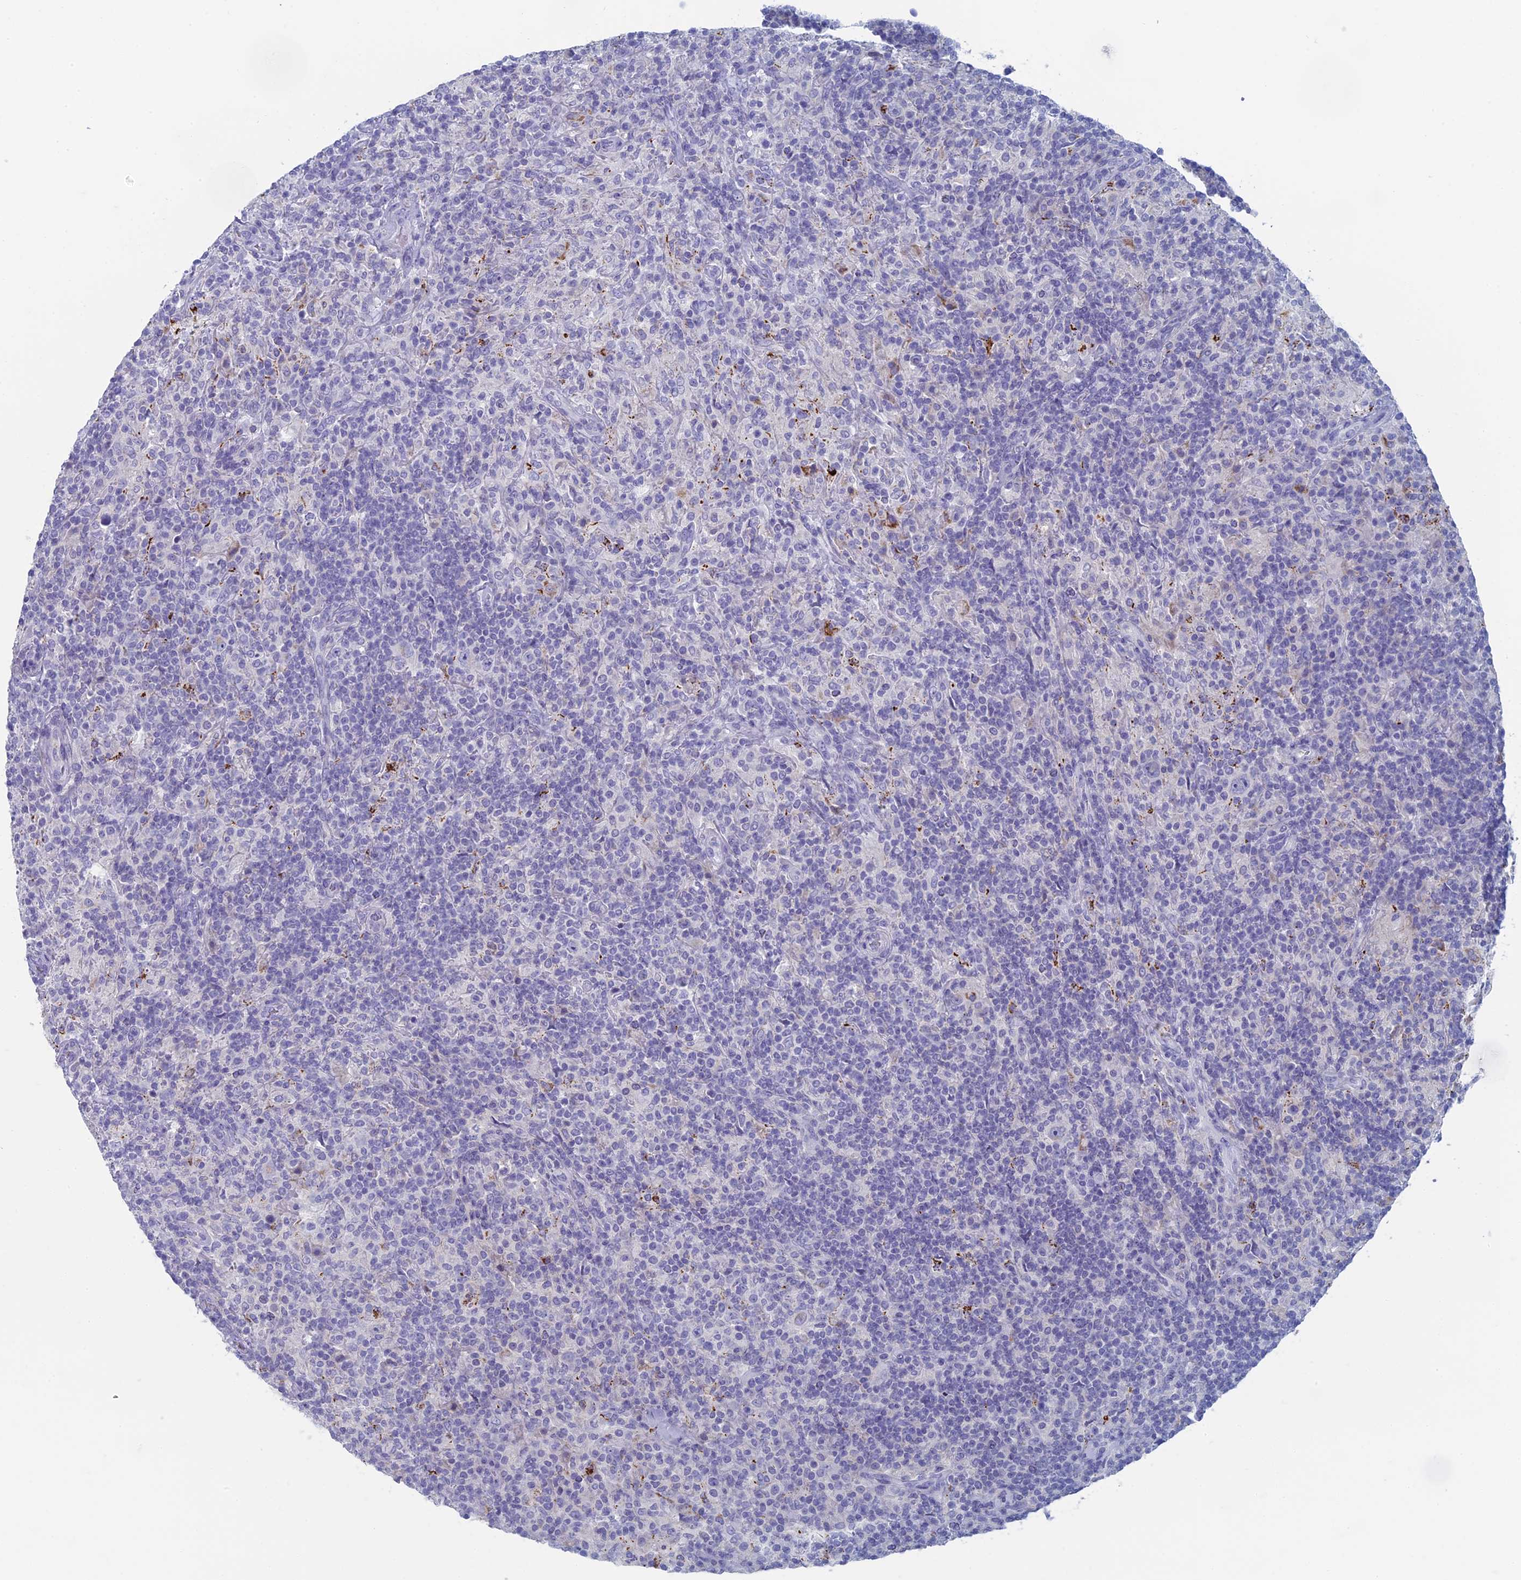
{"staining": {"intensity": "negative", "quantity": "none", "location": "none"}, "tissue": "lymphoma", "cell_type": "Tumor cells", "image_type": "cancer", "snomed": [{"axis": "morphology", "description": "Hodgkin's disease, NOS"}, {"axis": "topography", "description": "Lymph node"}], "caption": "This is an immunohistochemistry histopathology image of Hodgkin's disease. There is no positivity in tumor cells.", "gene": "ALMS1", "patient": {"sex": "male", "age": 70}}